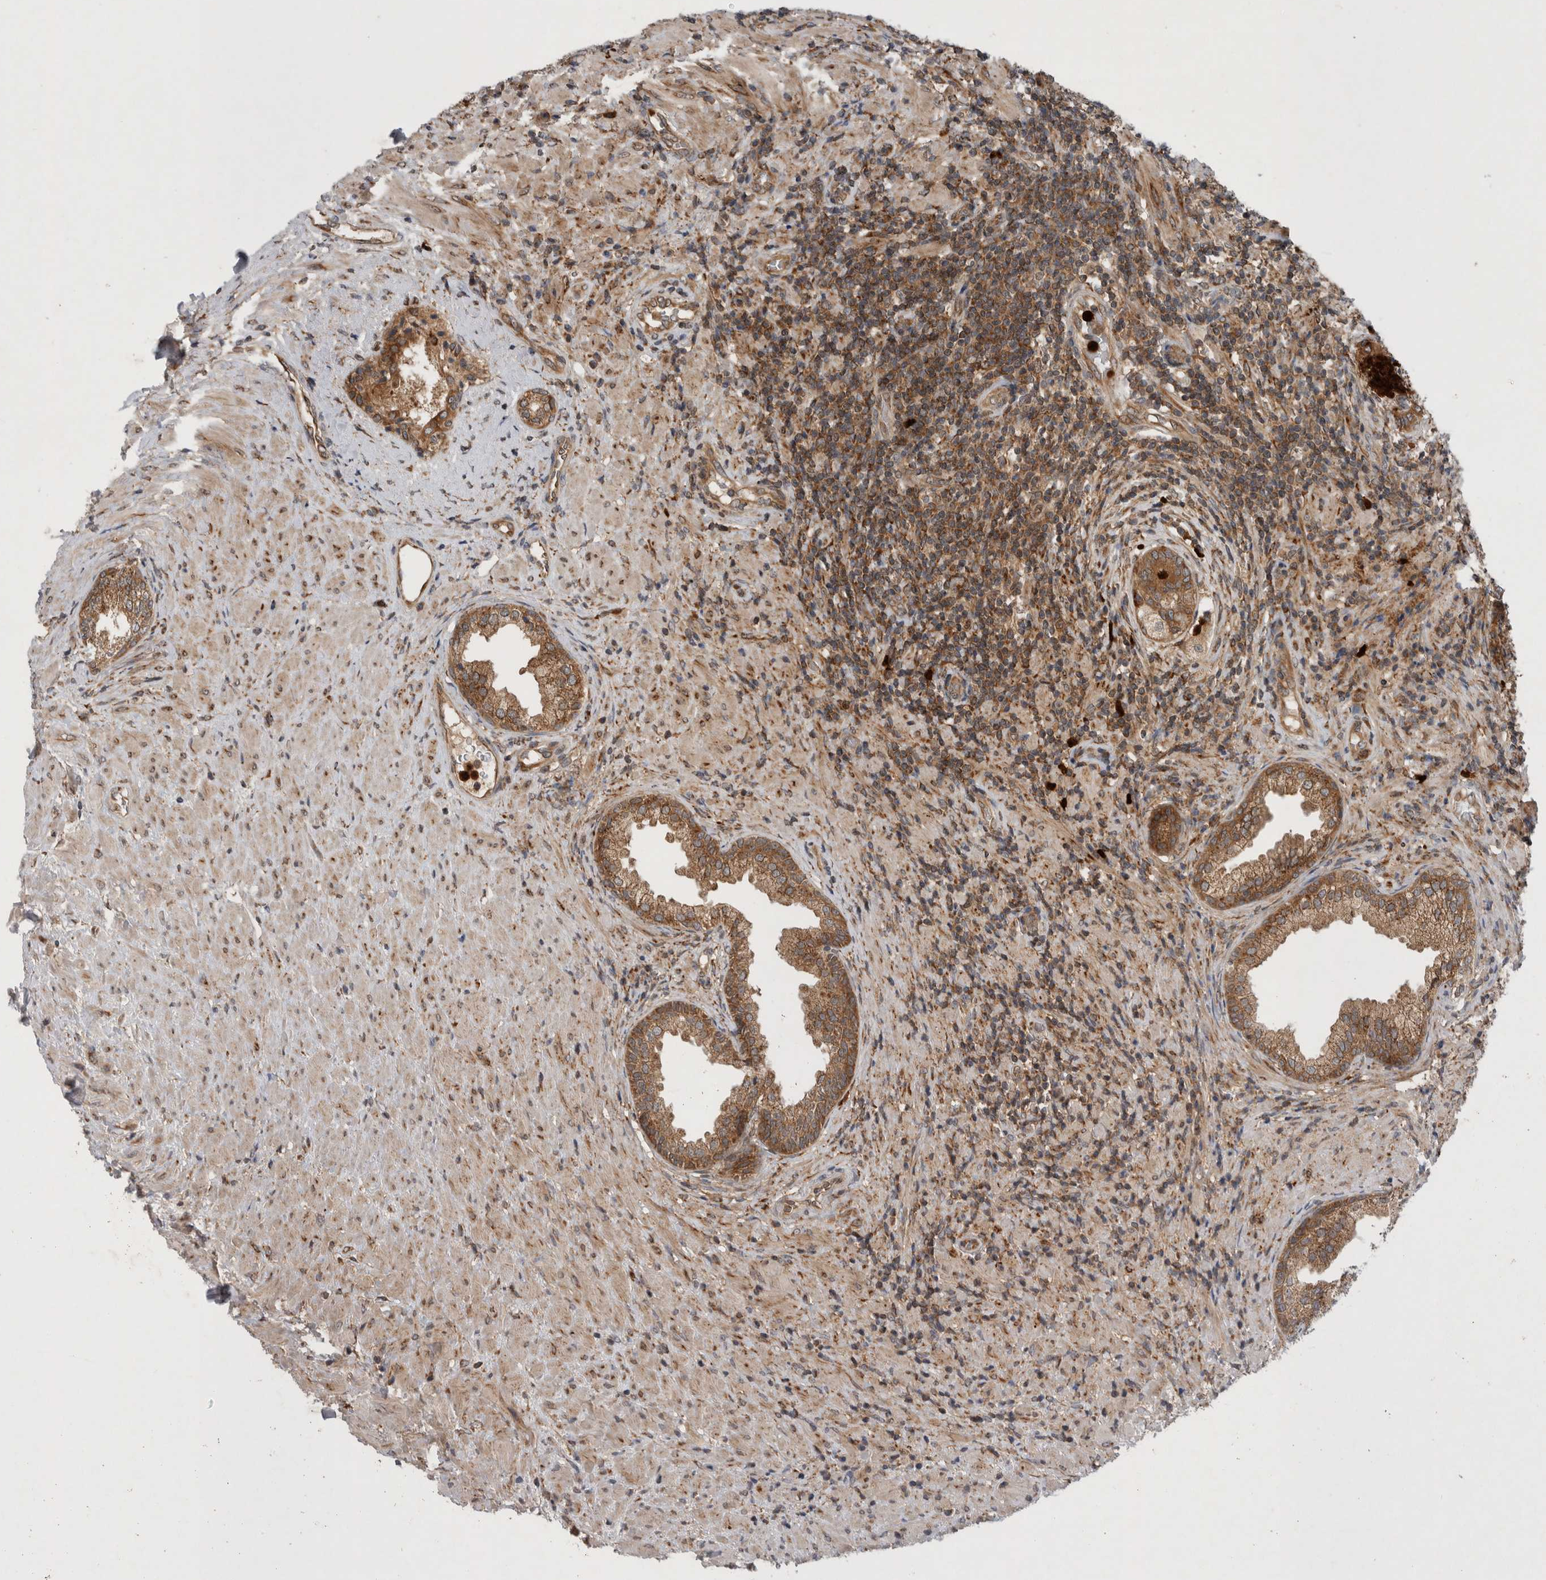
{"staining": {"intensity": "strong", "quantity": ">75%", "location": "cytoplasmic/membranous"}, "tissue": "prostate", "cell_type": "Glandular cells", "image_type": "normal", "snomed": [{"axis": "morphology", "description": "Normal tissue, NOS"}, {"axis": "topography", "description": "Prostate"}], "caption": "This micrograph displays immunohistochemistry (IHC) staining of normal human prostate, with high strong cytoplasmic/membranous staining in approximately >75% of glandular cells.", "gene": "PDCD2", "patient": {"sex": "male", "age": 76}}